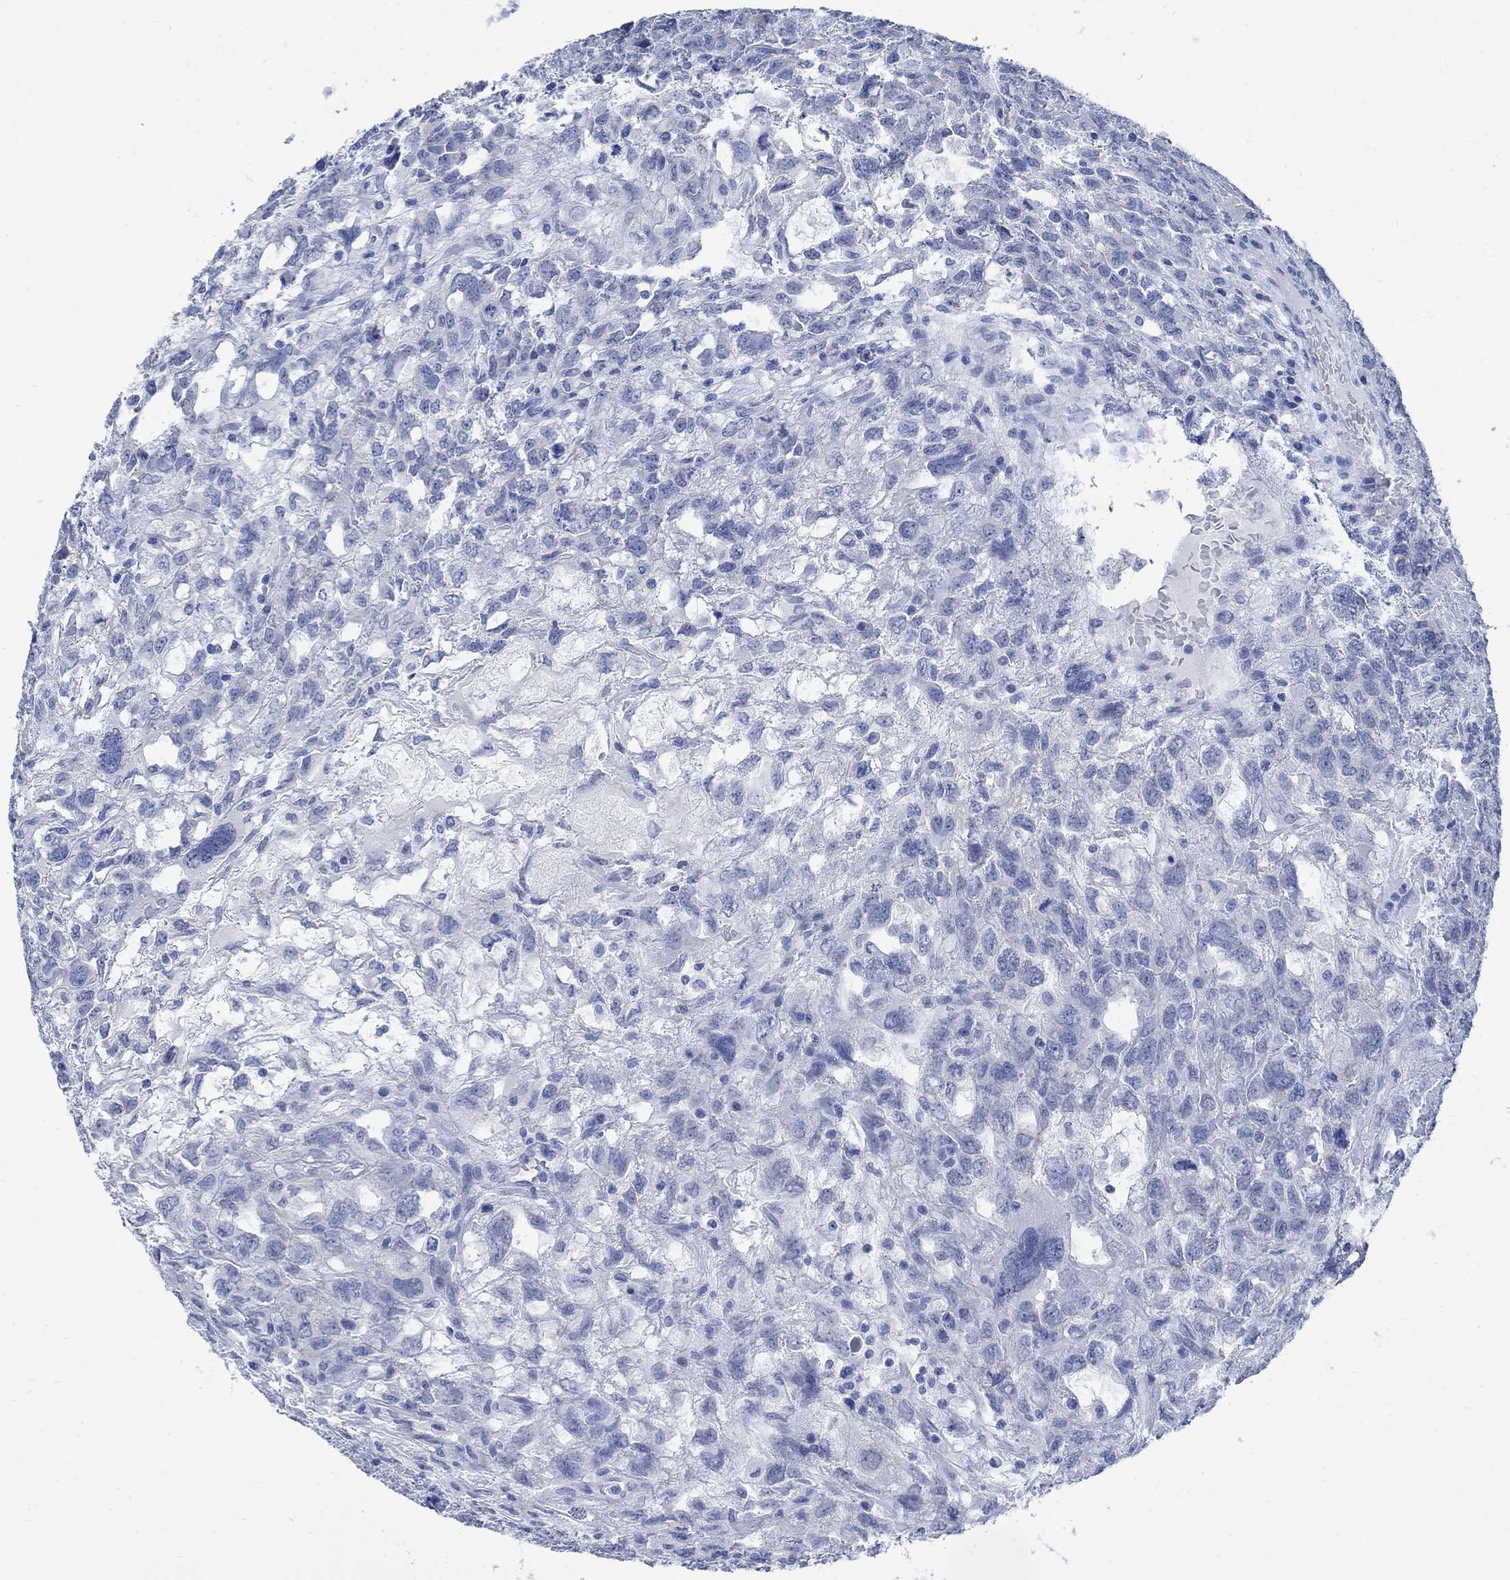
{"staining": {"intensity": "negative", "quantity": "none", "location": "none"}, "tissue": "testis cancer", "cell_type": "Tumor cells", "image_type": "cancer", "snomed": [{"axis": "morphology", "description": "Seminoma, NOS"}, {"axis": "topography", "description": "Testis"}], "caption": "An immunohistochemistry photomicrograph of testis seminoma is shown. There is no staining in tumor cells of testis seminoma.", "gene": "CAMK2N1", "patient": {"sex": "male", "age": 52}}